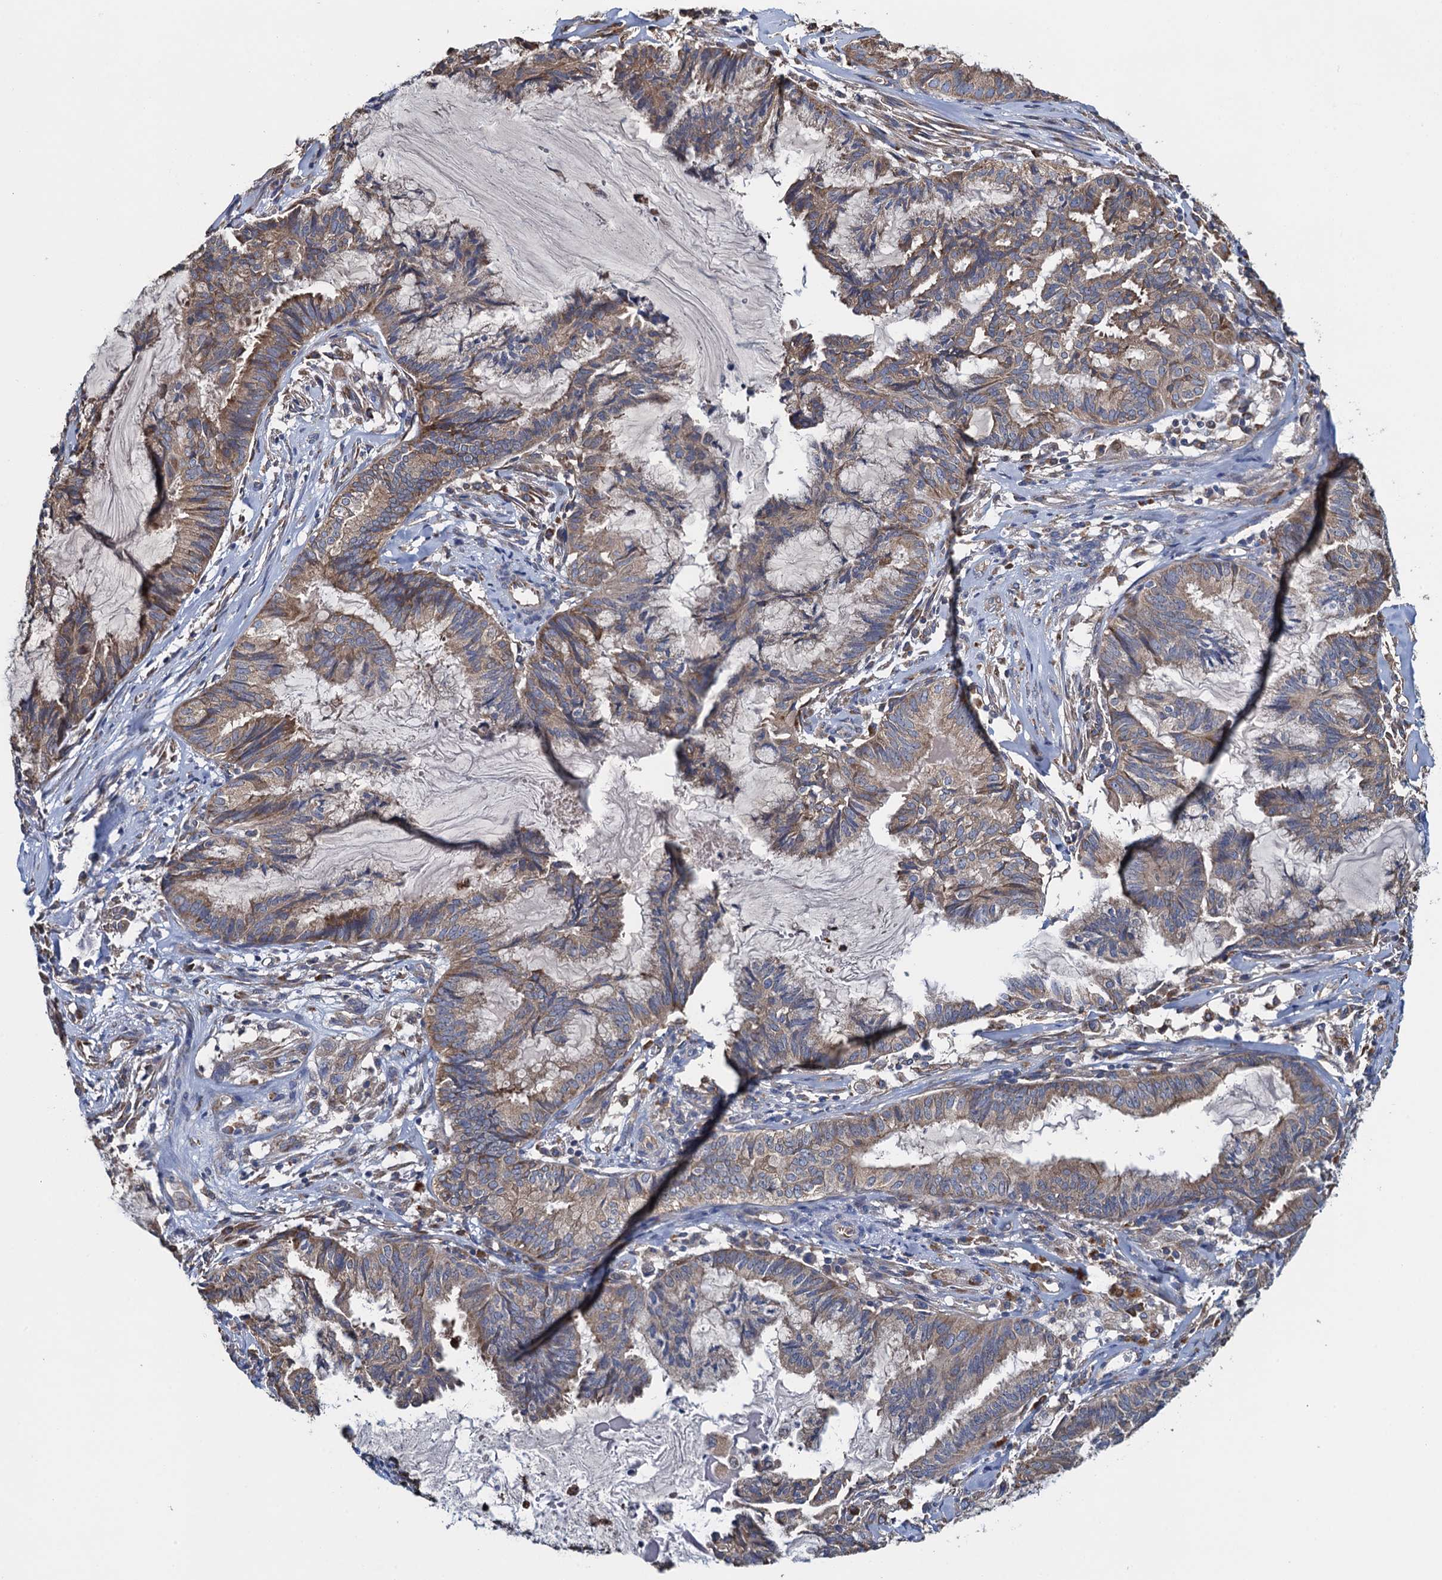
{"staining": {"intensity": "moderate", "quantity": "25%-75%", "location": "cytoplasmic/membranous"}, "tissue": "endometrial cancer", "cell_type": "Tumor cells", "image_type": "cancer", "snomed": [{"axis": "morphology", "description": "Adenocarcinoma, NOS"}, {"axis": "topography", "description": "Endometrium"}], "caption": "Protein expression by IHC exhibits moderate cytoplasmic/membranous staining in approximately 25%-75% of tumor cells in adenocarcinoma (endometrial).", "gene": "ADCY9", "patient": {"sex": "female", "age": 86}}